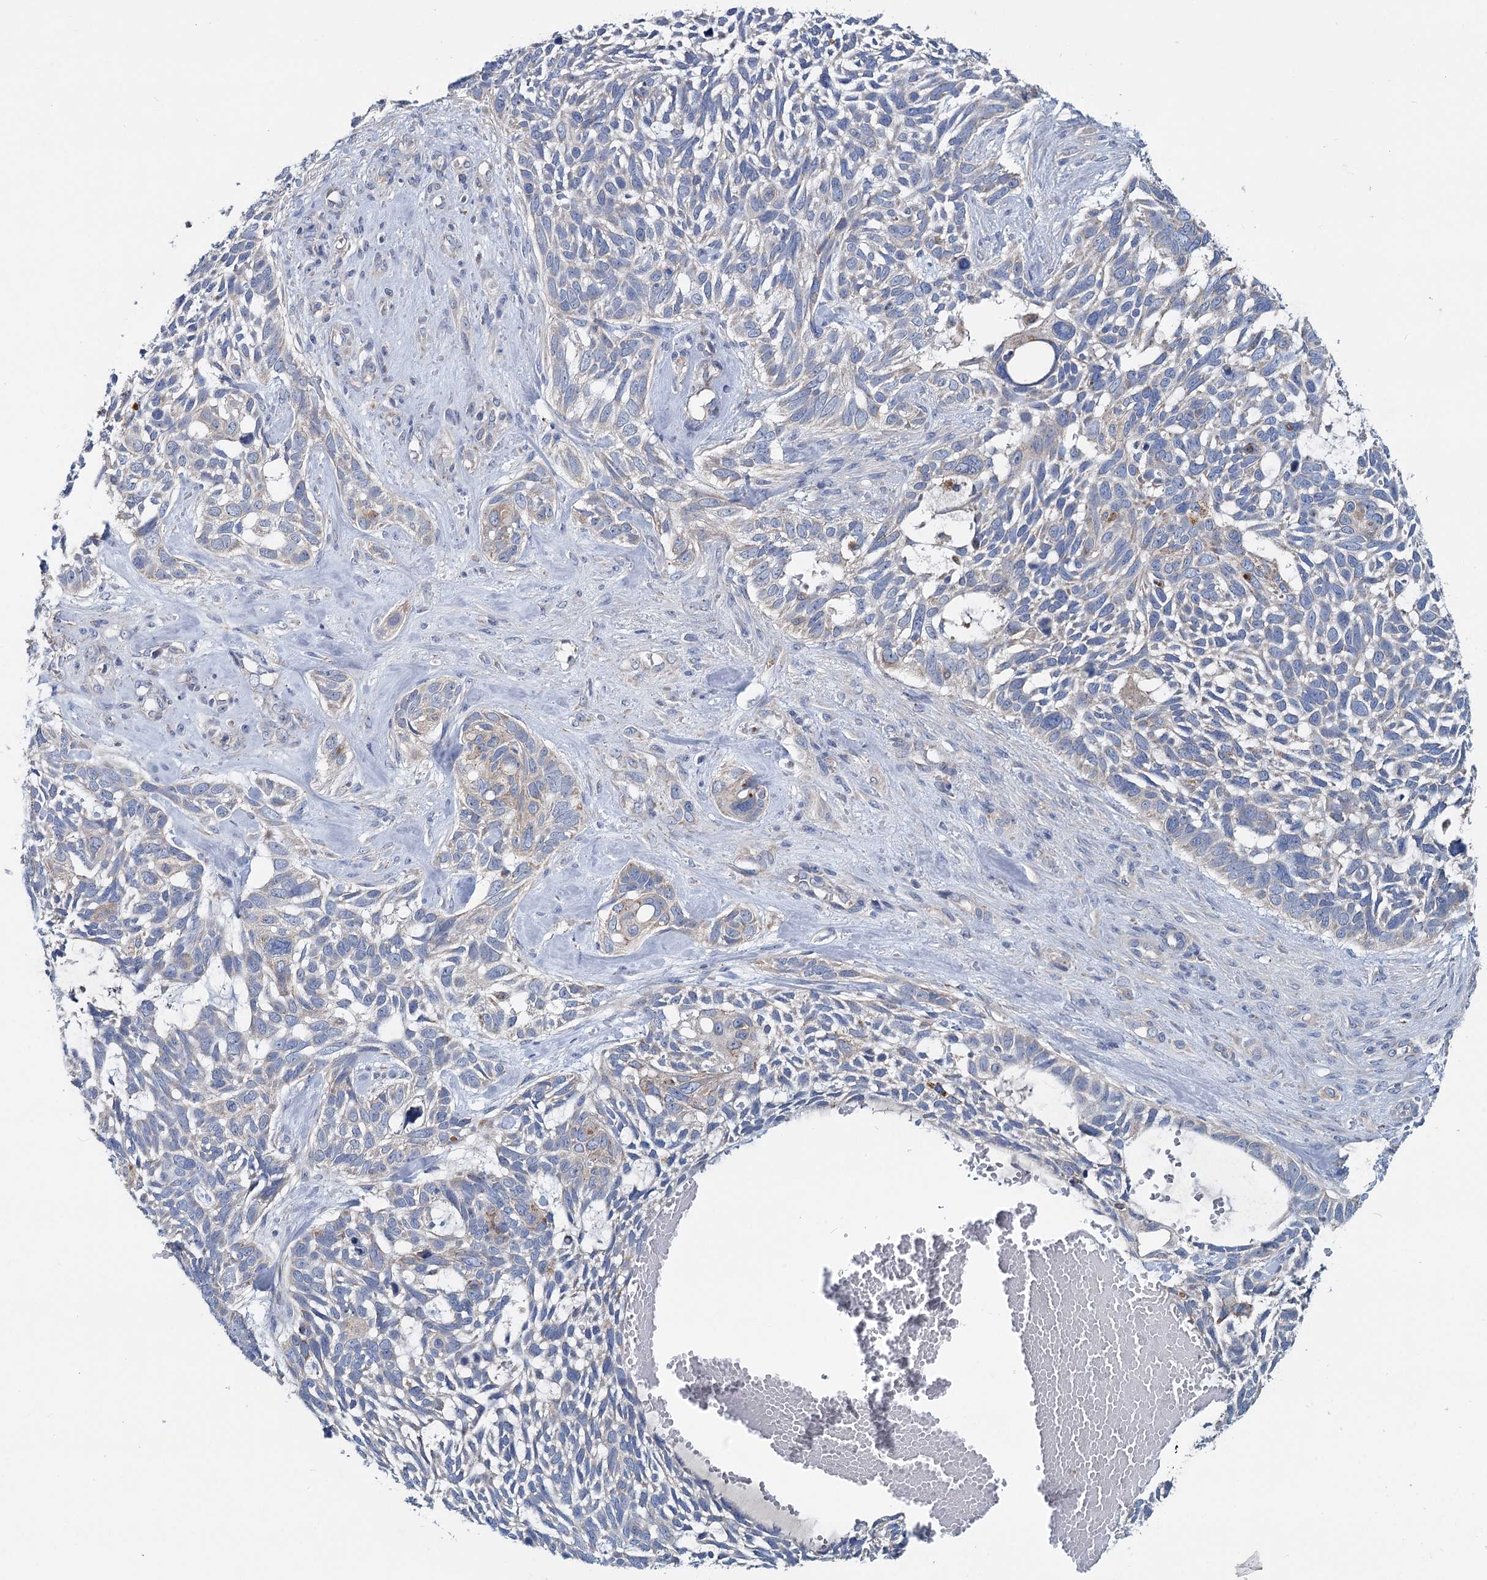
{"staining": {"intensity": "weak", "quantity": "<25%", "location": "cytoplasmic/membranous"}, "tissue": "skin cancer", "cell_type": "Tumor cells", "image_type": "cancer", "snomed": [{"axis": "morphology", "description": "Basal cell carcinoma"}, {"axis": "topography", "description": "Skin"}], "caption": "This is a photomicrograph of immunohistochemistry (IHC) staining of skin cancer (basal cell carcinoma), which shows no expression in tumor cells. The staining is performed using DAB brown chromogen with nuclei counter-stained in using hematoxylin.", "gene": "ANKRD16", "patient": {"sex": "male", "age": 88}}